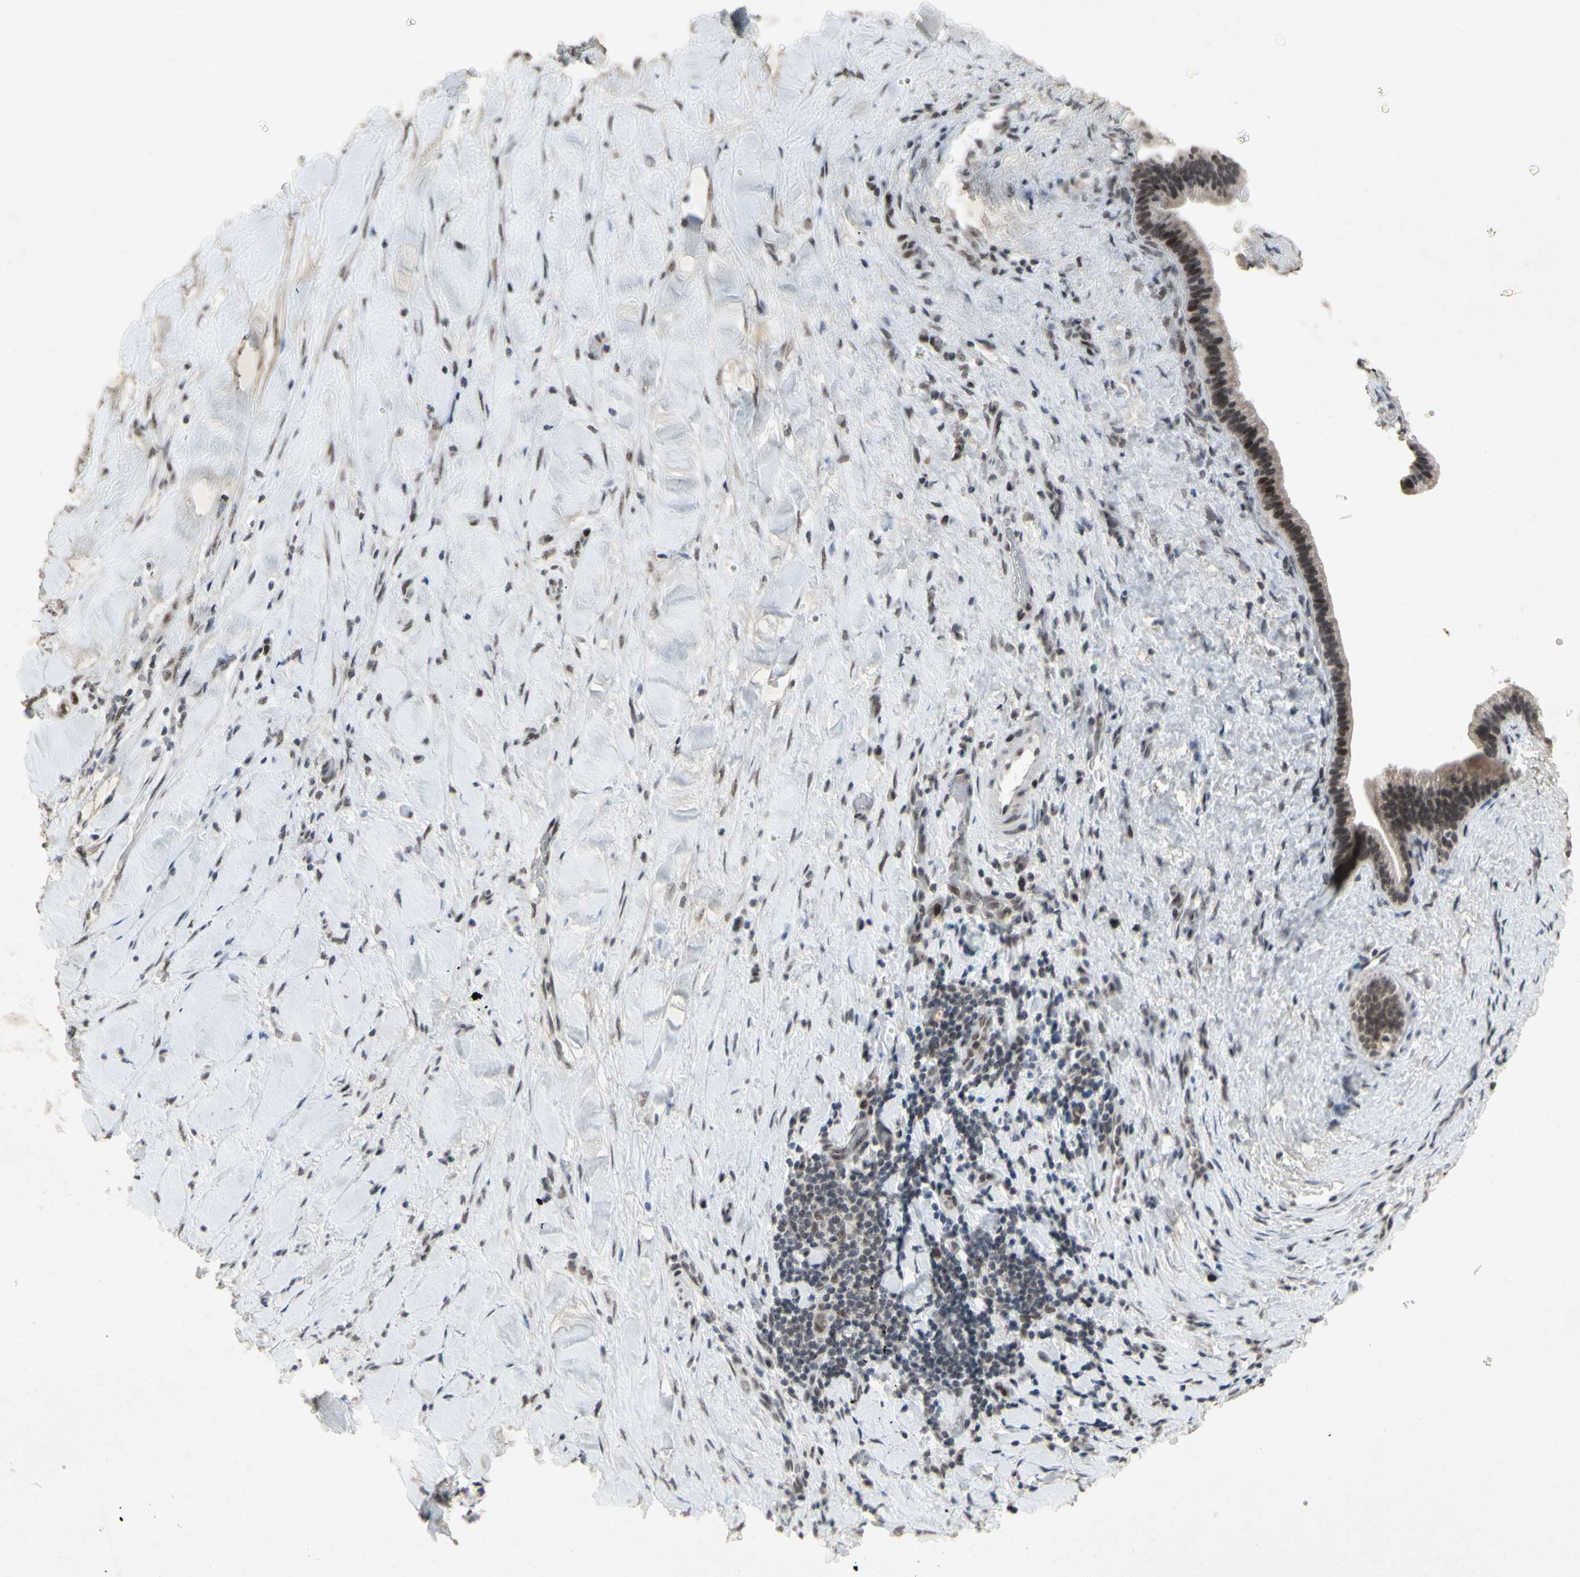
{"staining": {"intensity": "moderate", "quantity": ">75%", "location": "nuclear"}, "tissue": "liver cancer", "cell_type": "Tumor cells", "image_type": "cancer", "snomed": [{"axis": "morphology", "description": "Cholangiocarcinoma"}, {"axis": "topography", "description": "Liver"}], "caption": "This is a histology image of immunohistochemistry staining of liver cancer, which shows moderate staining in the nuclear of tumor cells.", "gene": "CENPB", "patient": {"sex": "female", "age": 67}}